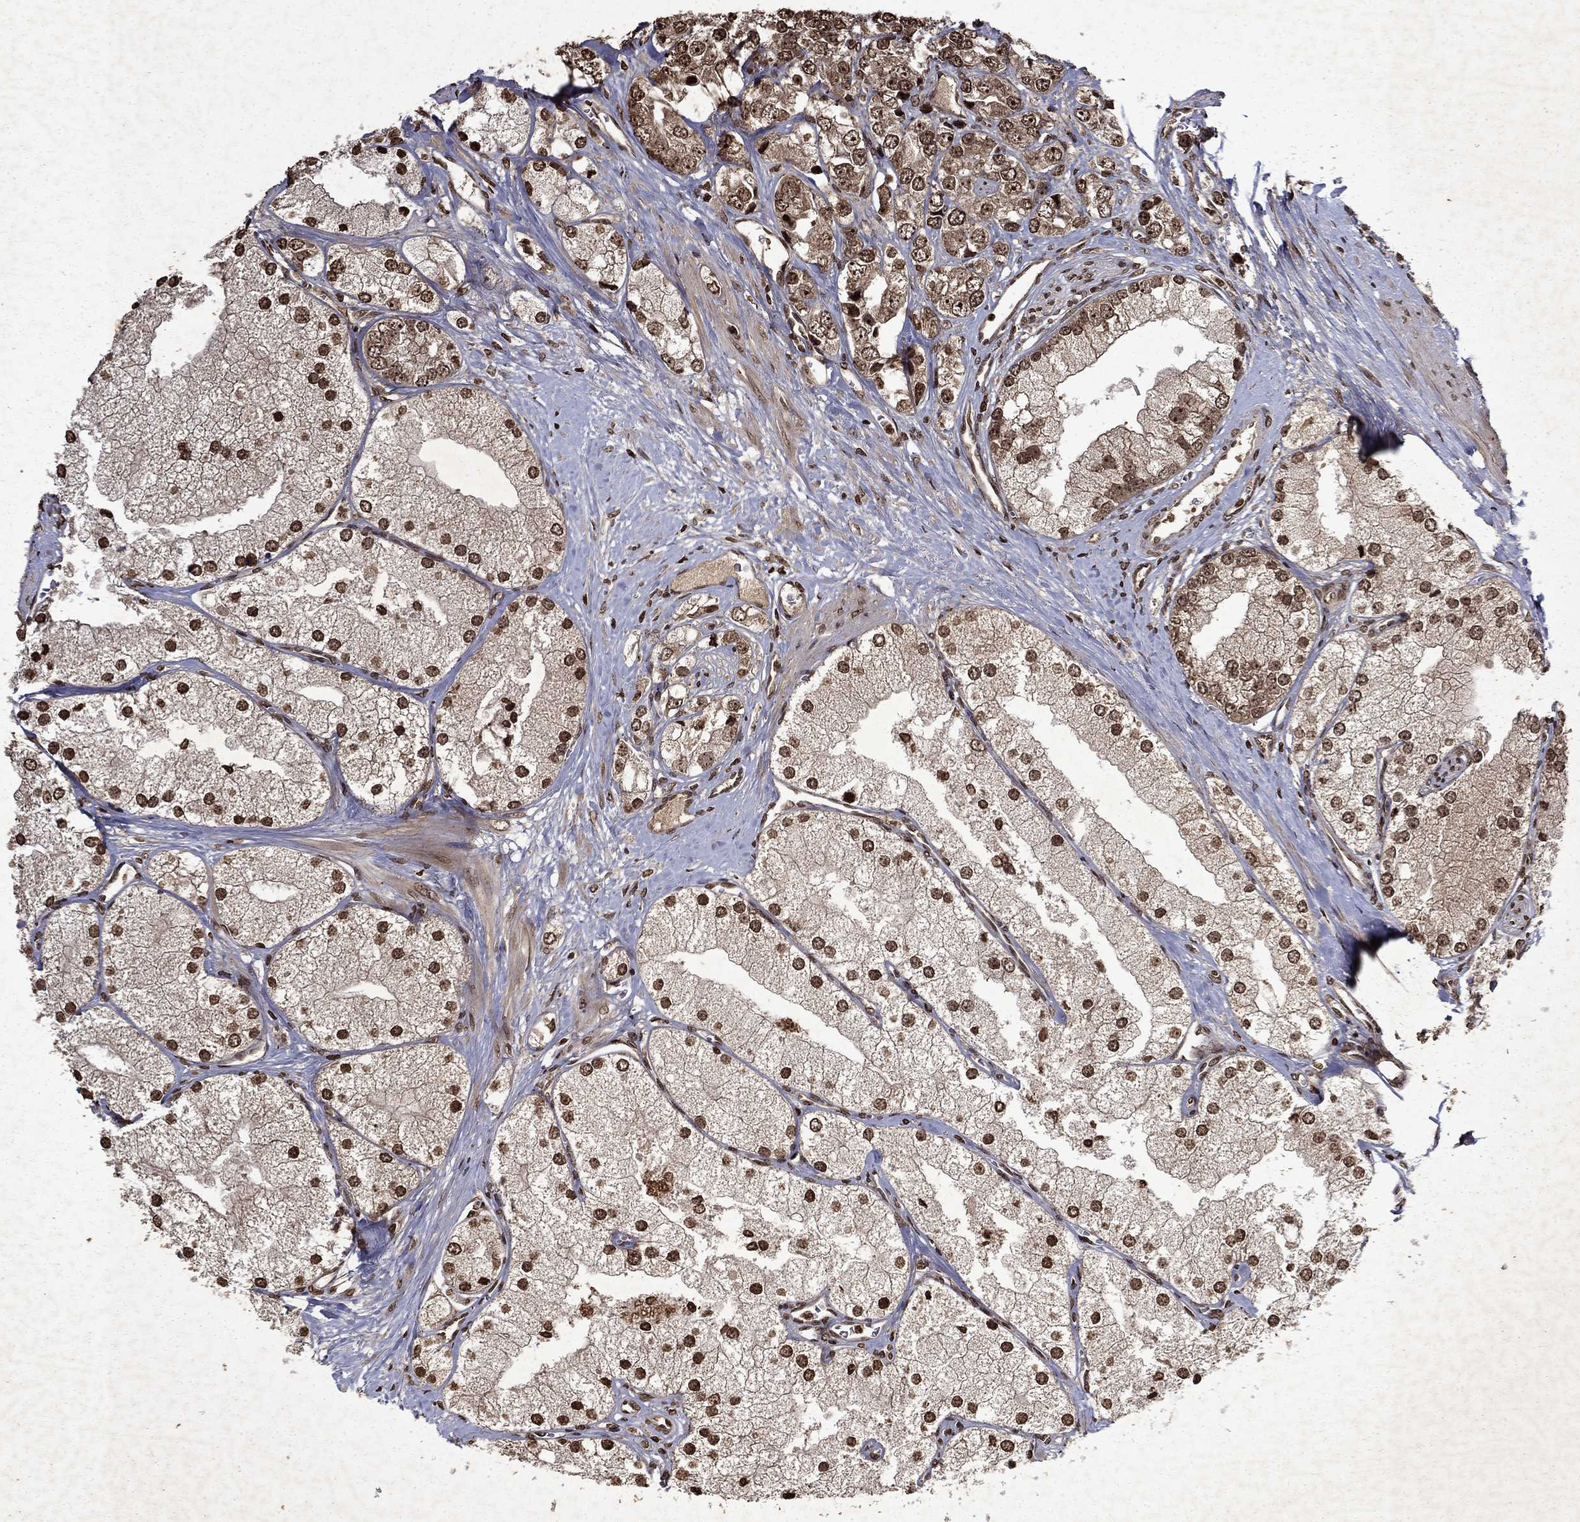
{"staining": {"intensity": "moderate", "quantity": ">75%", "location": "nuclear"}, "tissue": "prostate cancer", "cell_type": "Tumor cells", "image_type": "cancer", "snomed": [{"axis": "morphology", "description": "Adenocarcinoma, NOS"}, {"axis": "topography", "description": "Prostate and seminal vesicle, NOS"}, {"axis": "topography", "description": "Prostate"}], "caption": "This image displays immunohistochemistry staining of adenocarcinoma (prostate), with medium moderate nuclear positivity in approximately >75% of tumor cells.", "gene": "PIN4", "patient": {"sex": "male", "age": 79}}